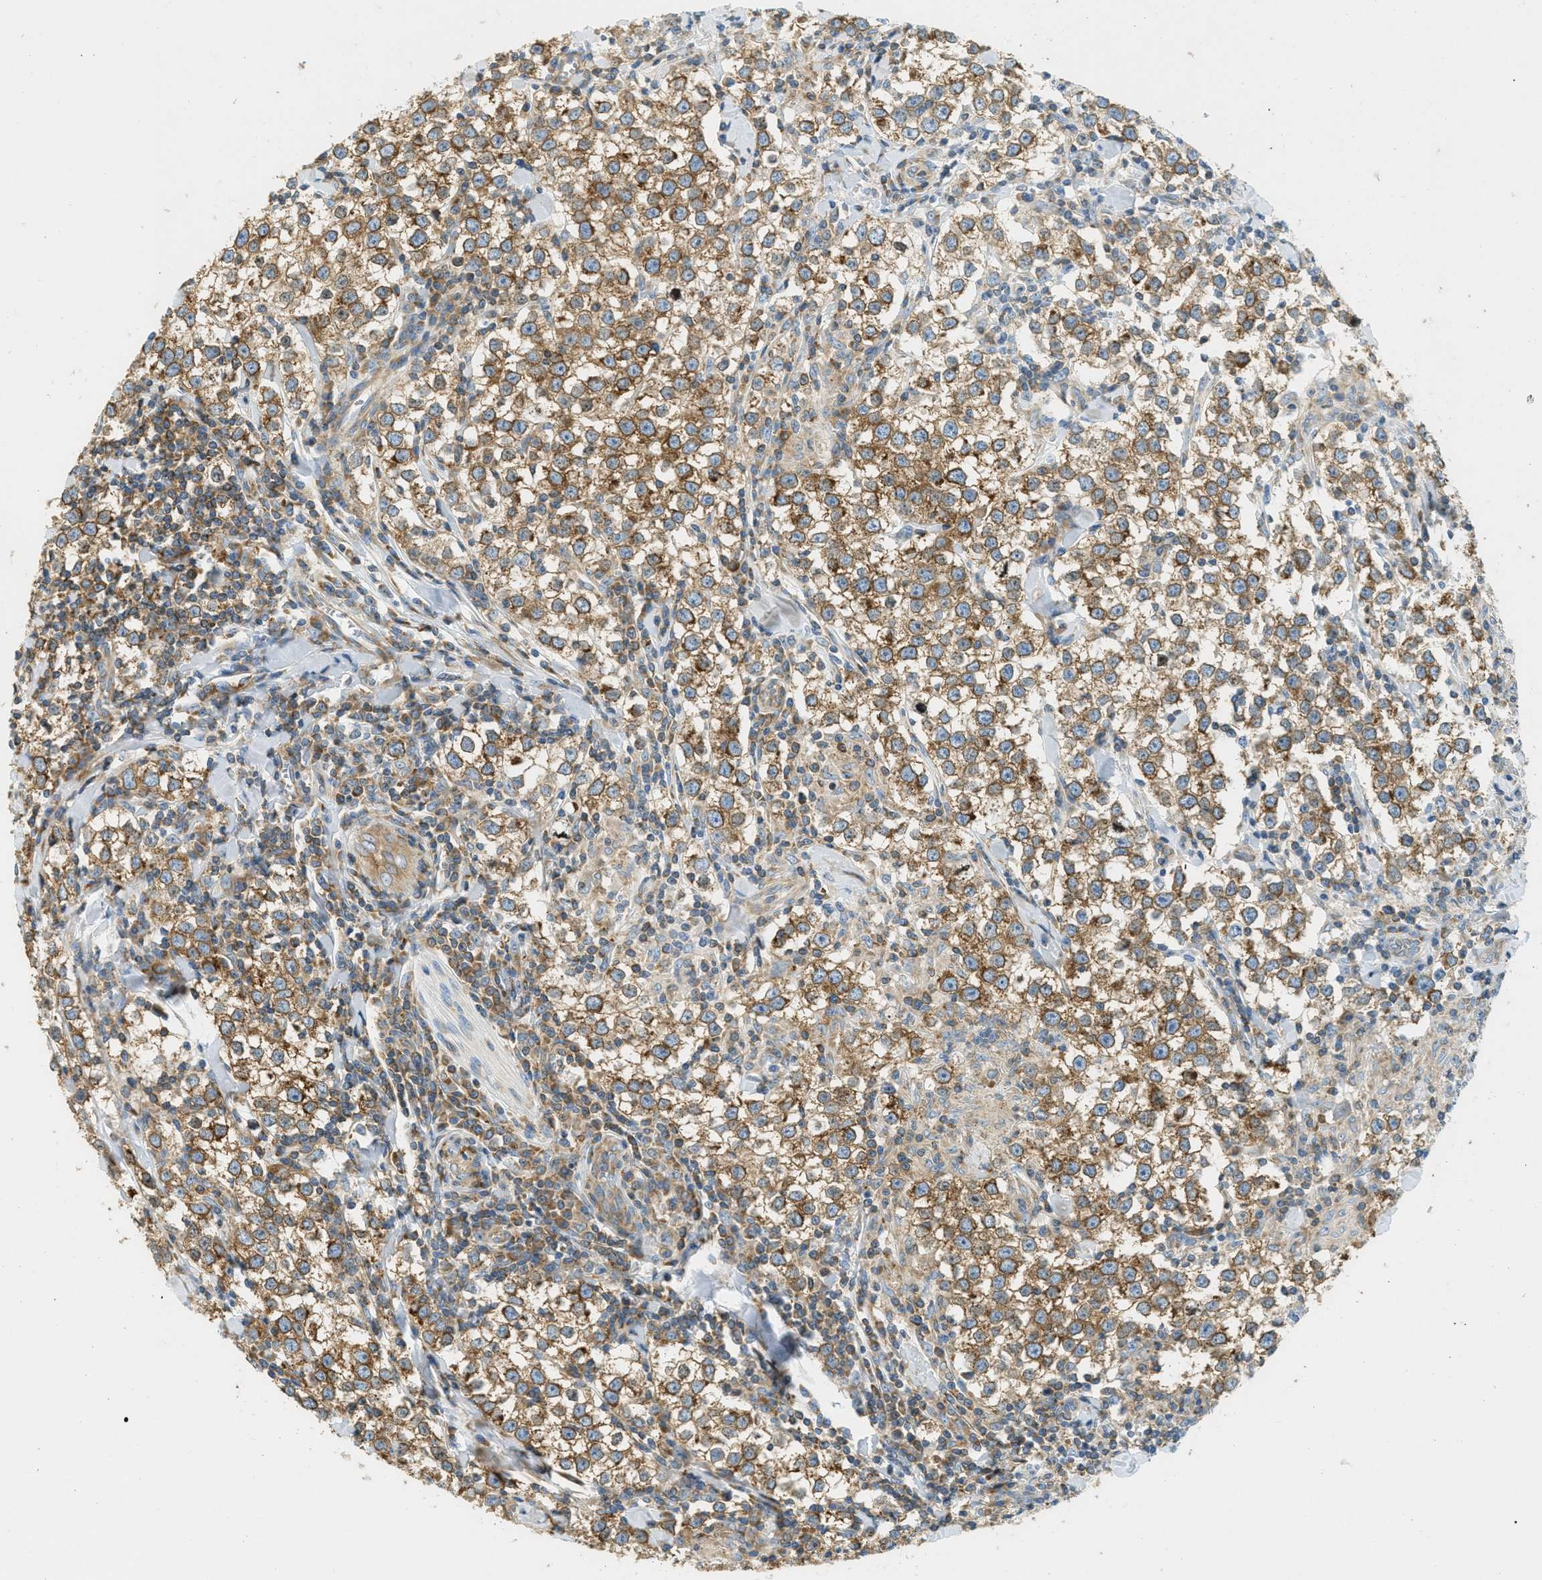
{"staining": {"intensity": "moderate", "quantity": ">75%", "location": "cytoplasmic/membranous"}, "tissue": "testis cancer", "cell_type": "Tumor cells", "image_type": "cancer", "snomed": [{"axis": "morphology", "description": "Seminoma, NOS"}, {"axis": "morphology", "description": "Carcinoma, Embryonal, NOS"}, {"axis": "topography", "description": "Testis"}], "caption": "High-power microscopy captured an immunohistochemistry (IHC) photomicrograph of testis cancer, revealing moderate cytoplasmic/membranous staining in approximately >75% of tumor cells.", "gene": "ABCF1", "patient": {"sex": "male", "age": 36}}